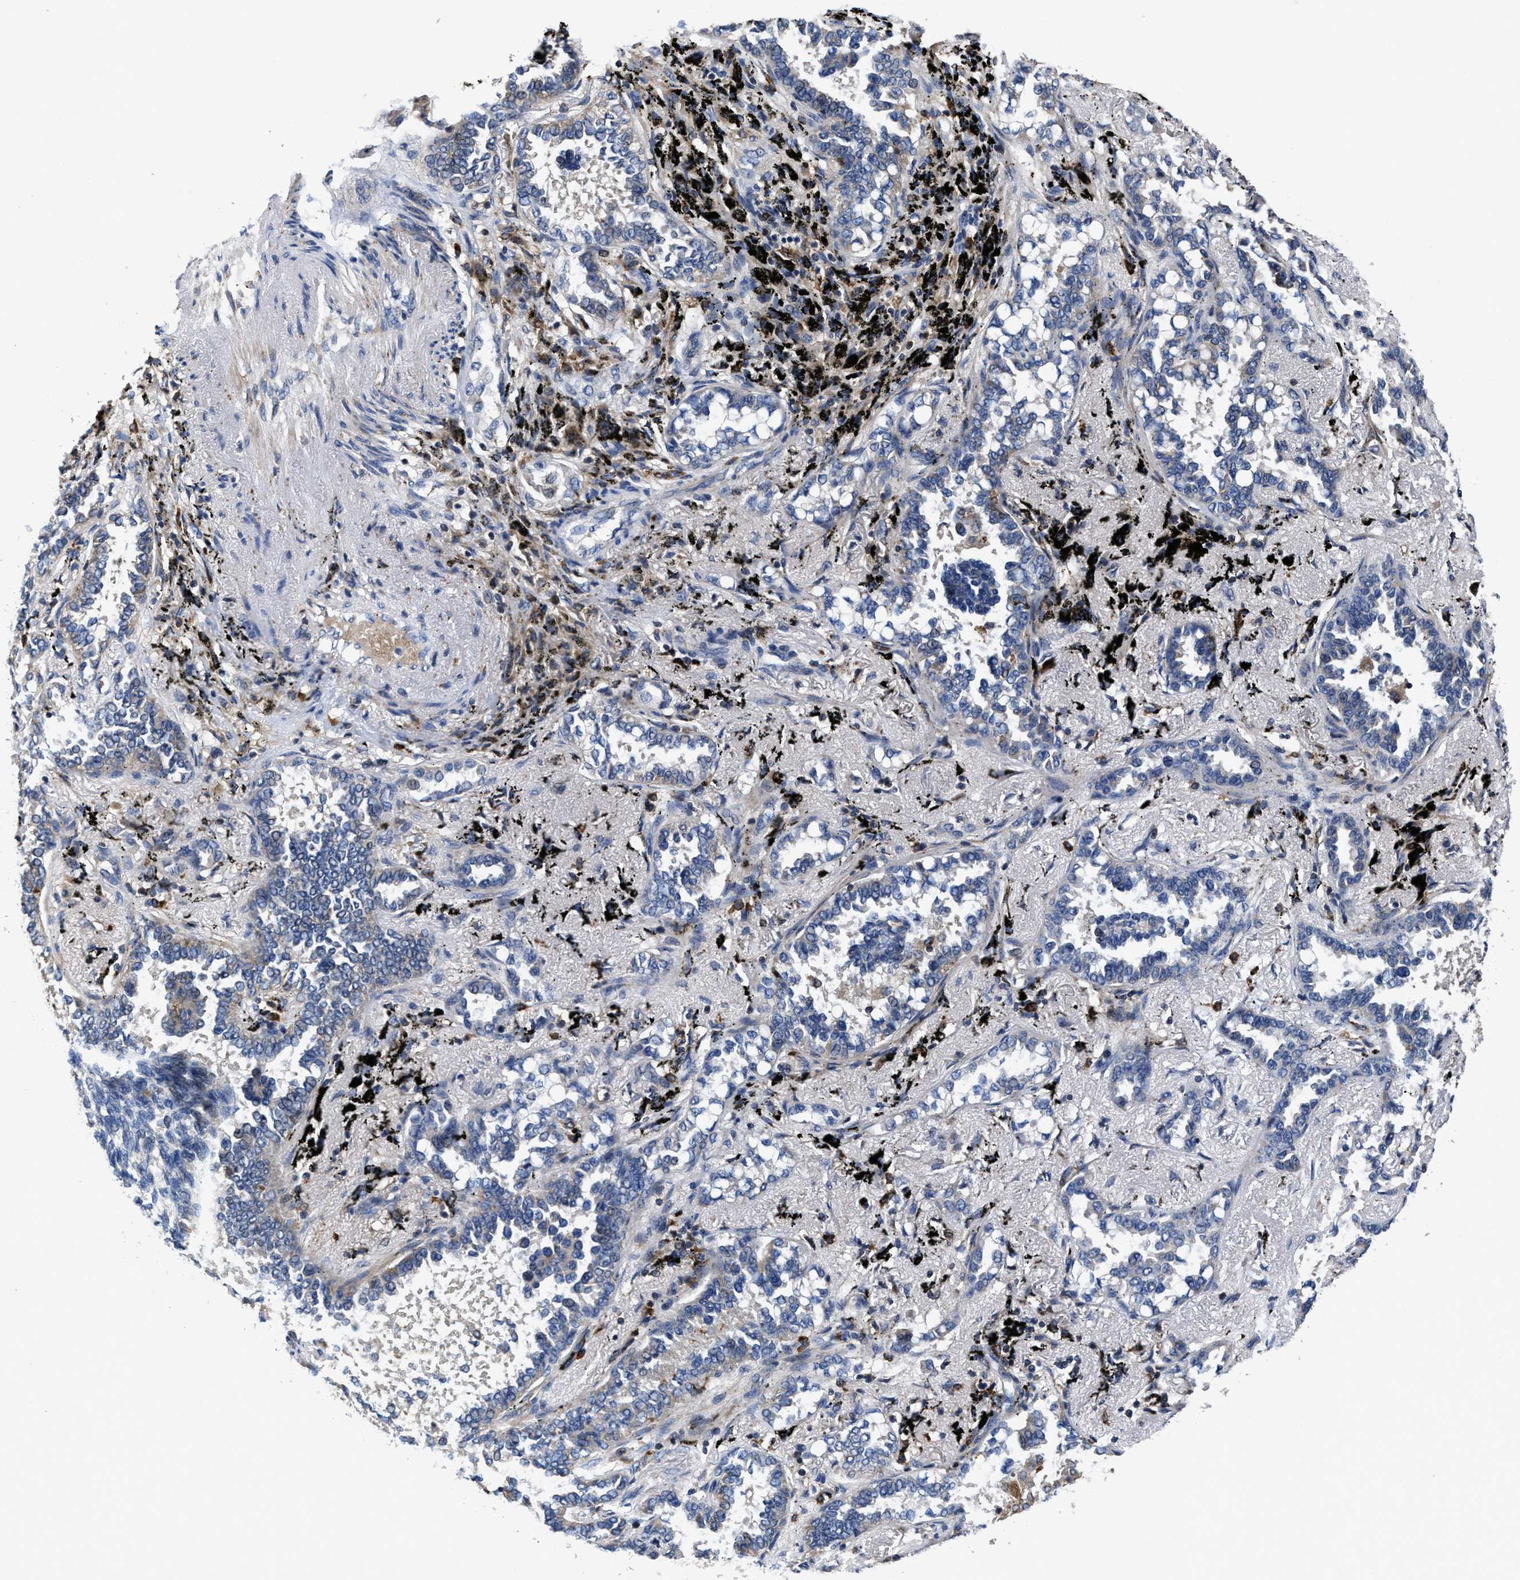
{"staining": {"intensity": "negative", "quantity": "none", "location": "none"}, "tissue": "lung cancer", "cell_type": "Tumor cells", "image_type": "cancer", "snomed": [{"axis": "morphology", "description": "Adenocarcinoma, NOS"}, {"axis": "topography", "description": "Lung"}], "caption": "High magnification brightfield microscopy of lung cancer stained with DAB (brown) and counterstained with hematoxylin (blue): tumor cells show no significant staining.", "gene": "RGS10", "patient": {"sex": "male", "age": 59}}